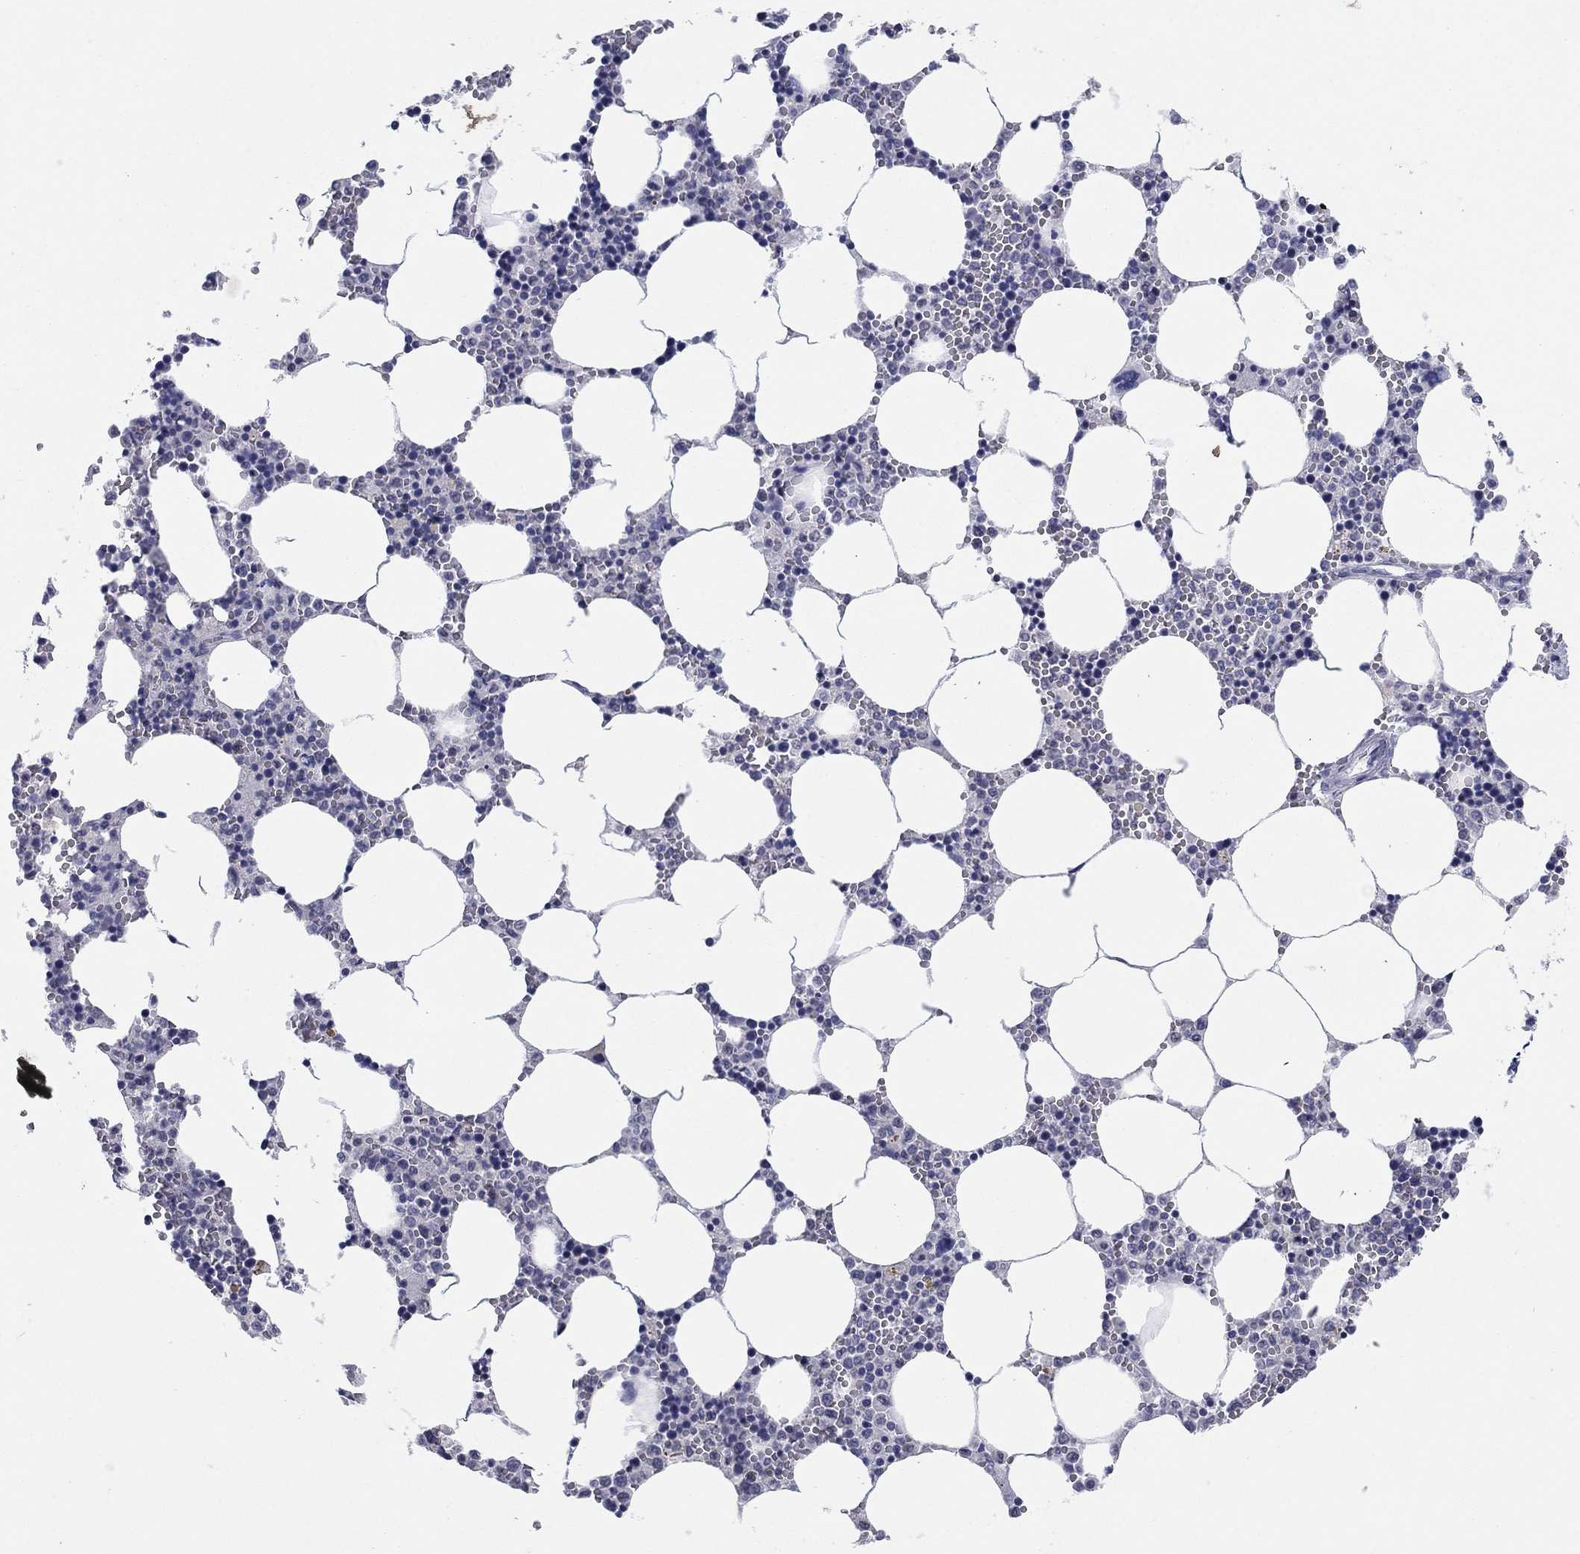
{"staining": {"intensity": "negative", "quantity": "none", "location": "none"}, "tissue": "bone marrow", "cell_type": "Hematopoietic cells", "image_type": "normal", "snomed": [{"axis": "morphology", "description": "Normal tissue, NOS"}, {"axis": "topography", "description": "Bone marrow"}], "caption": "High power microscopy micrograph of an immunohistochemistry (IHC) micrograph of unremarkable bone marrow, revealing no significant expression in hematopoietic cells.", "gene": "KRT75", "patient": {"sex": "female", "age": 64}}